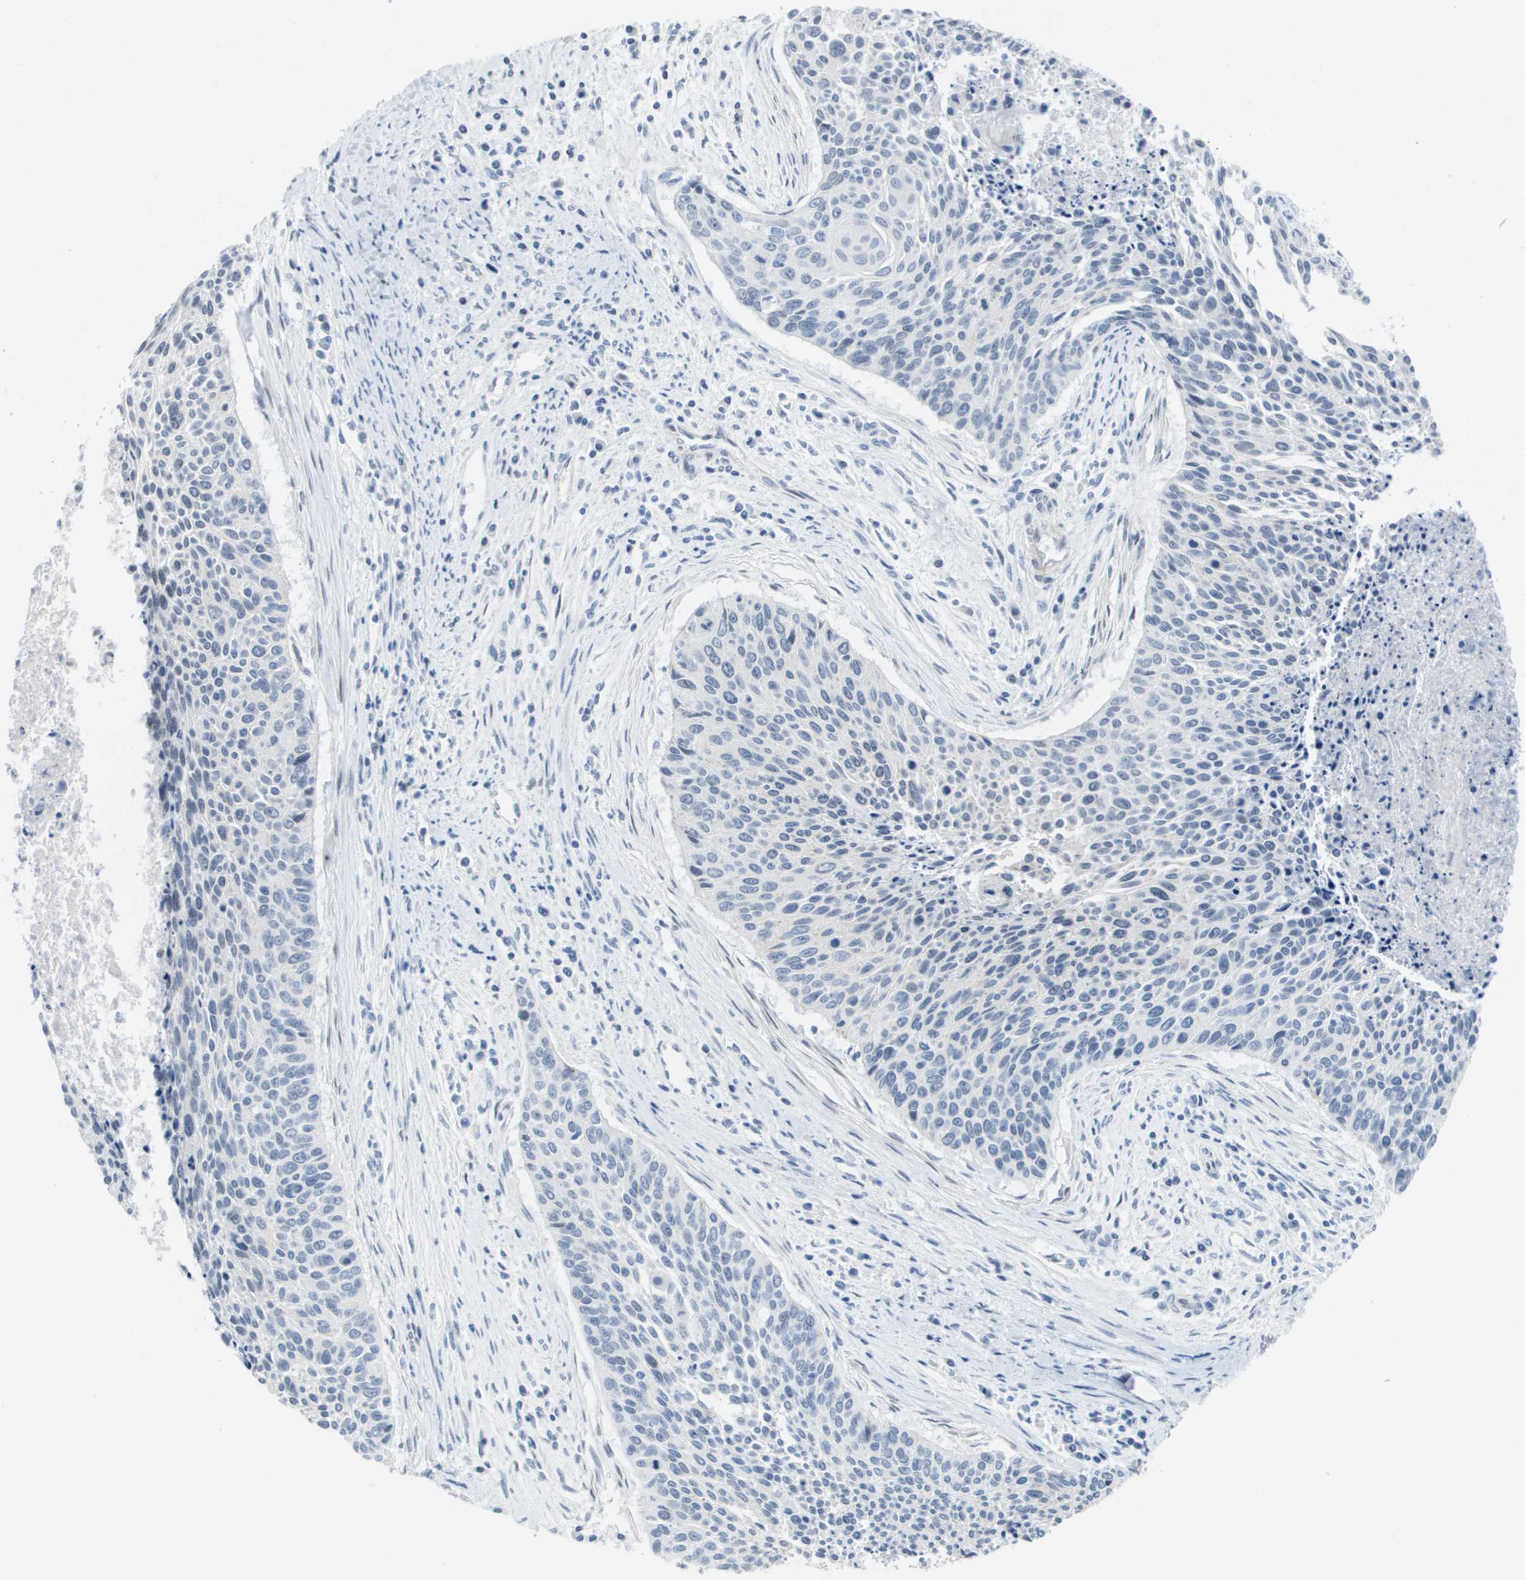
{"staining": {"intensity": "negative", "quantity": "none", "location": "none"}, "tissue": "cervical cancer", "cell_type": "Tumor cells", "image_type": "cancer", "snomed": [{"axis": "morphology", "description": "Squamous cell carcinoma, NOS"}, {"axis": "topography", "description": "Cervix"}], "caption": "Cervical squamous cell carcinoma stained for a protein using IHC displays no positivity tumor cells.", "gene": "TMEM223", "patient": {"sex": "female", "age": 55}}